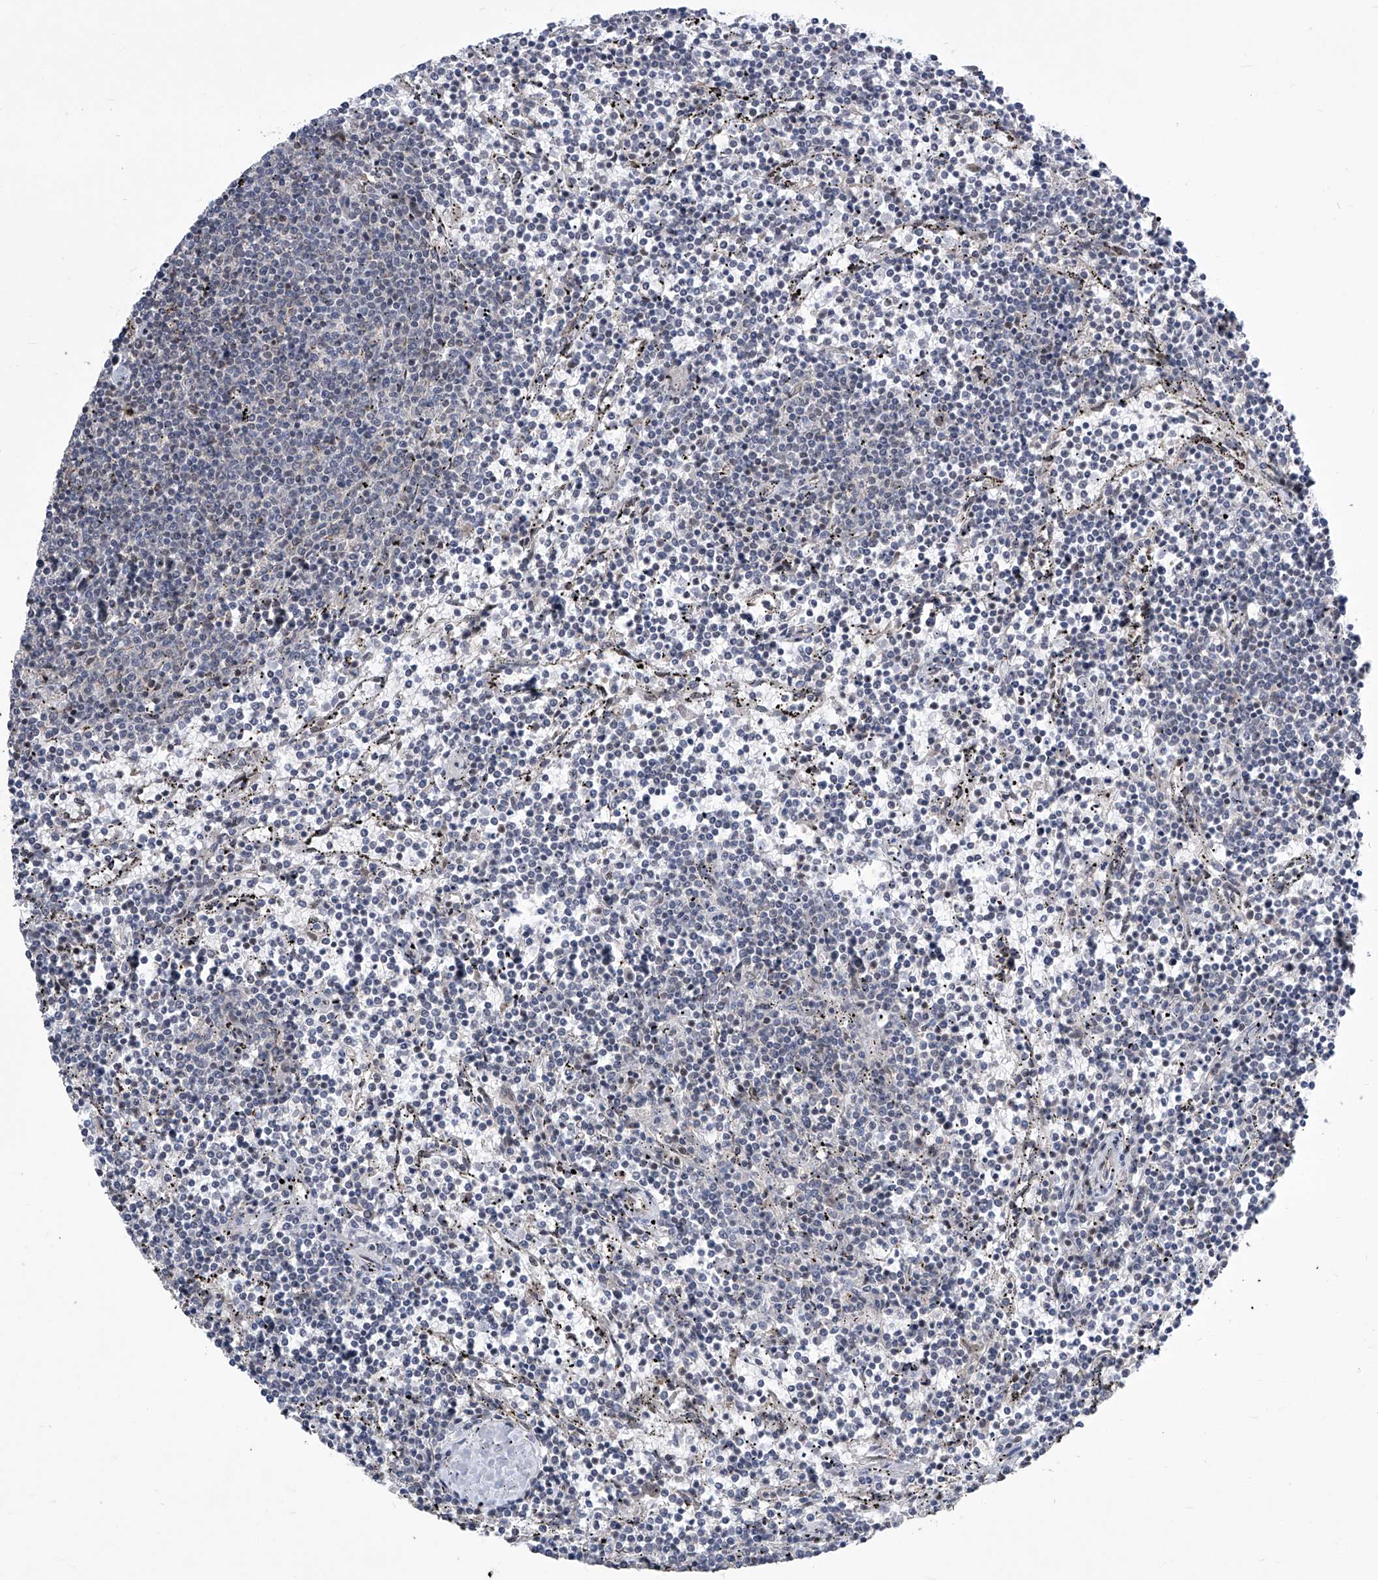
{"staining": {"intensity": "negative", "quantity": "none", "location": "none"}, "tissue": "lymphoma", "cell_type": "Tumor cells", "image_type": "cancer", "snomed": [{"axis": "morphology", "description": "Malignant lymphoma, non-Hodgkin's type, Low grade"}, {"axis": "topography", "description": "Spleen"}], "caption": "DAB (3,3'-diaminobenzidine) immunohistochemical staining of low-grade malignant lymphoma, non-Hodgkin's type reveals no significant staining in tumor cells.", "gene": "CETN2", "patient": {"sex": "female", "age": 50}}